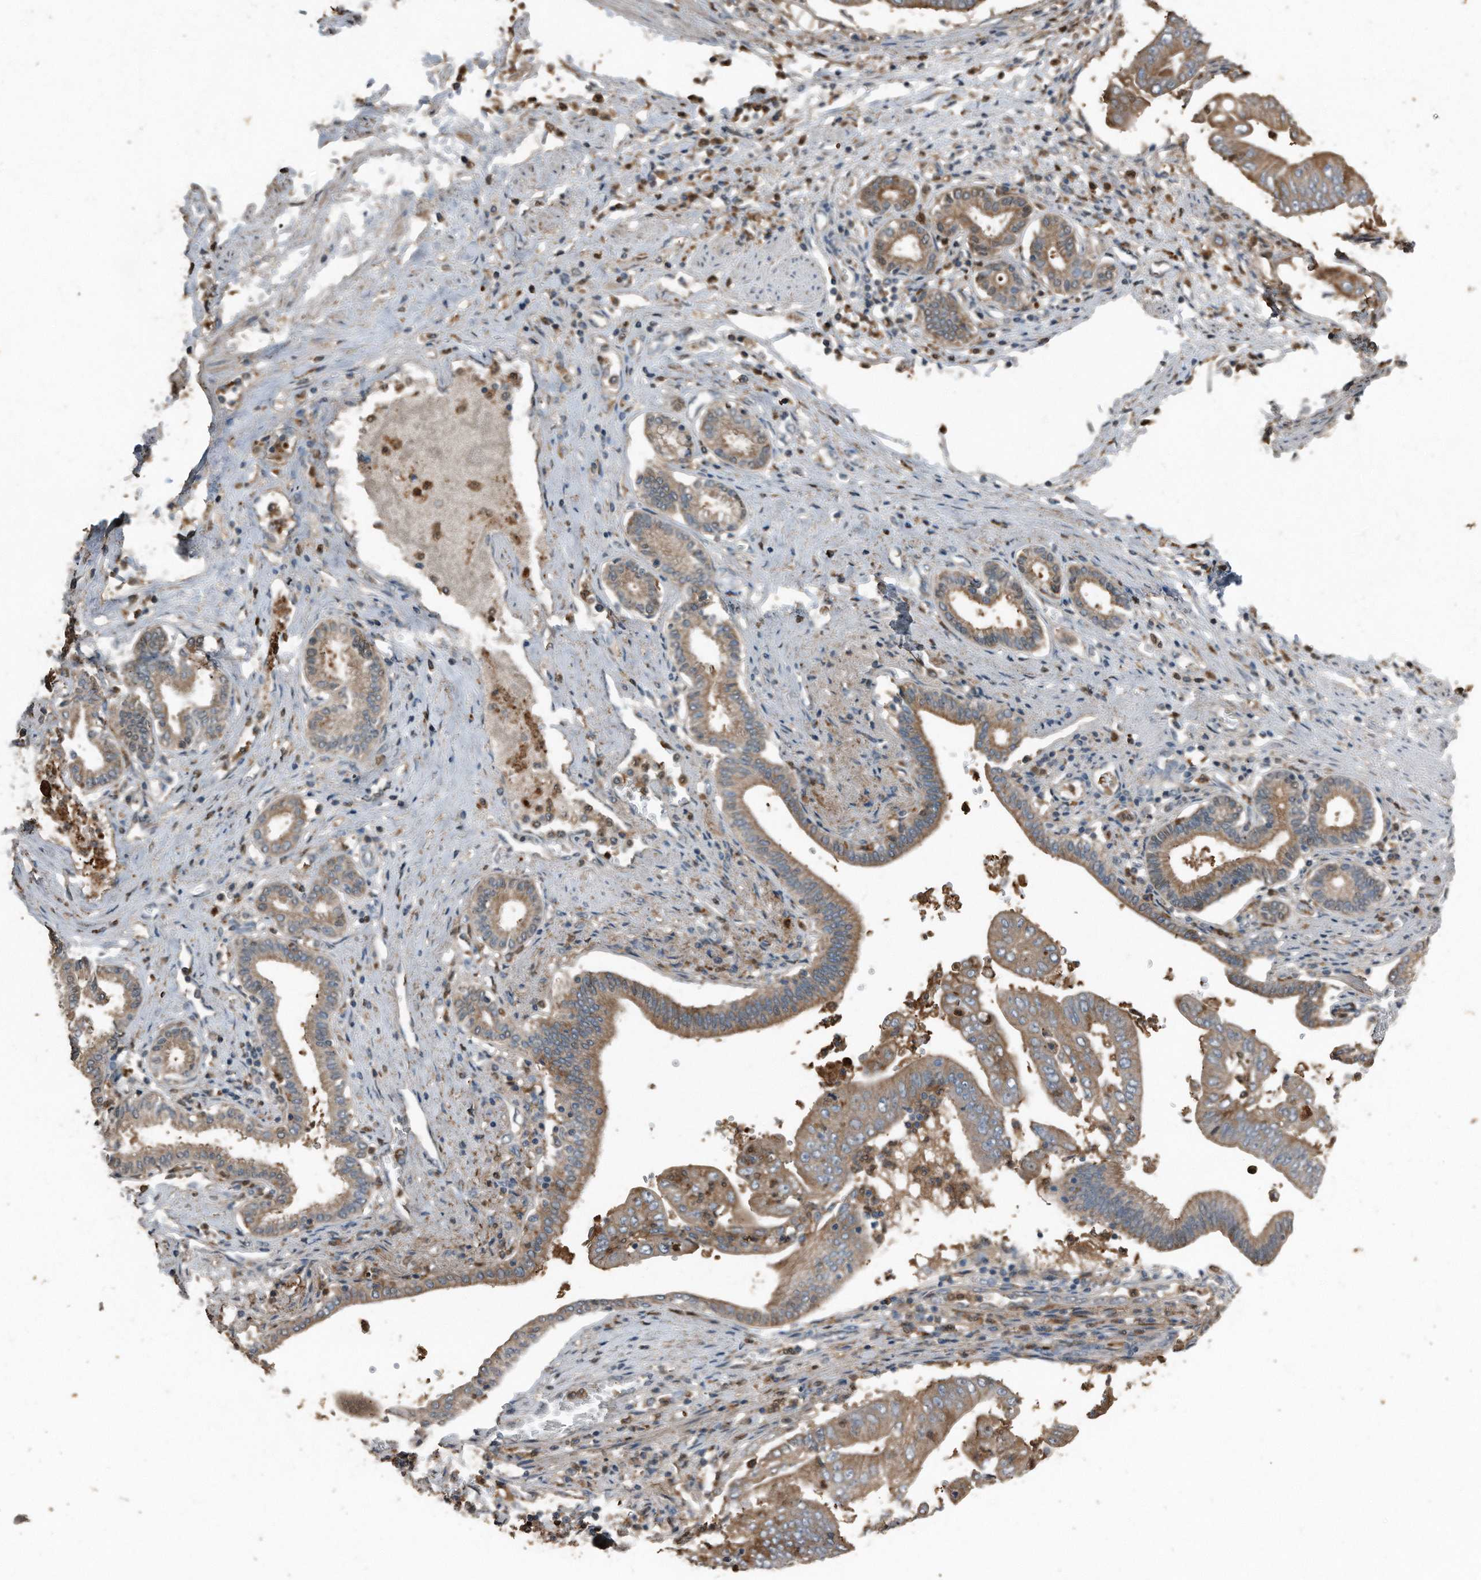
{"staining": {"intensity": "moderate", "quantity": ">75%", "location": "cytoplasmic/membranous"}, "tissue": "pancreatic cancer", "cell_type": "Tumor cells", "image_type": "cancer", "snomed": [{"axis": "morphology", "description": "Adenocarcinoma, NOS"}, {"axis": "topography", "description": "Pancreas"}], "caption": "Immunohistochemical staining of human pancreatic adenocarcinoma exhibits moderate cytoplasmic/membranous protein expression in approximately >75% of tumor cells. (DAB = brown stain, brightfield microscopy at high magnification).", "gene": "C9", "patient": {"sex": "female", "age": 77}}